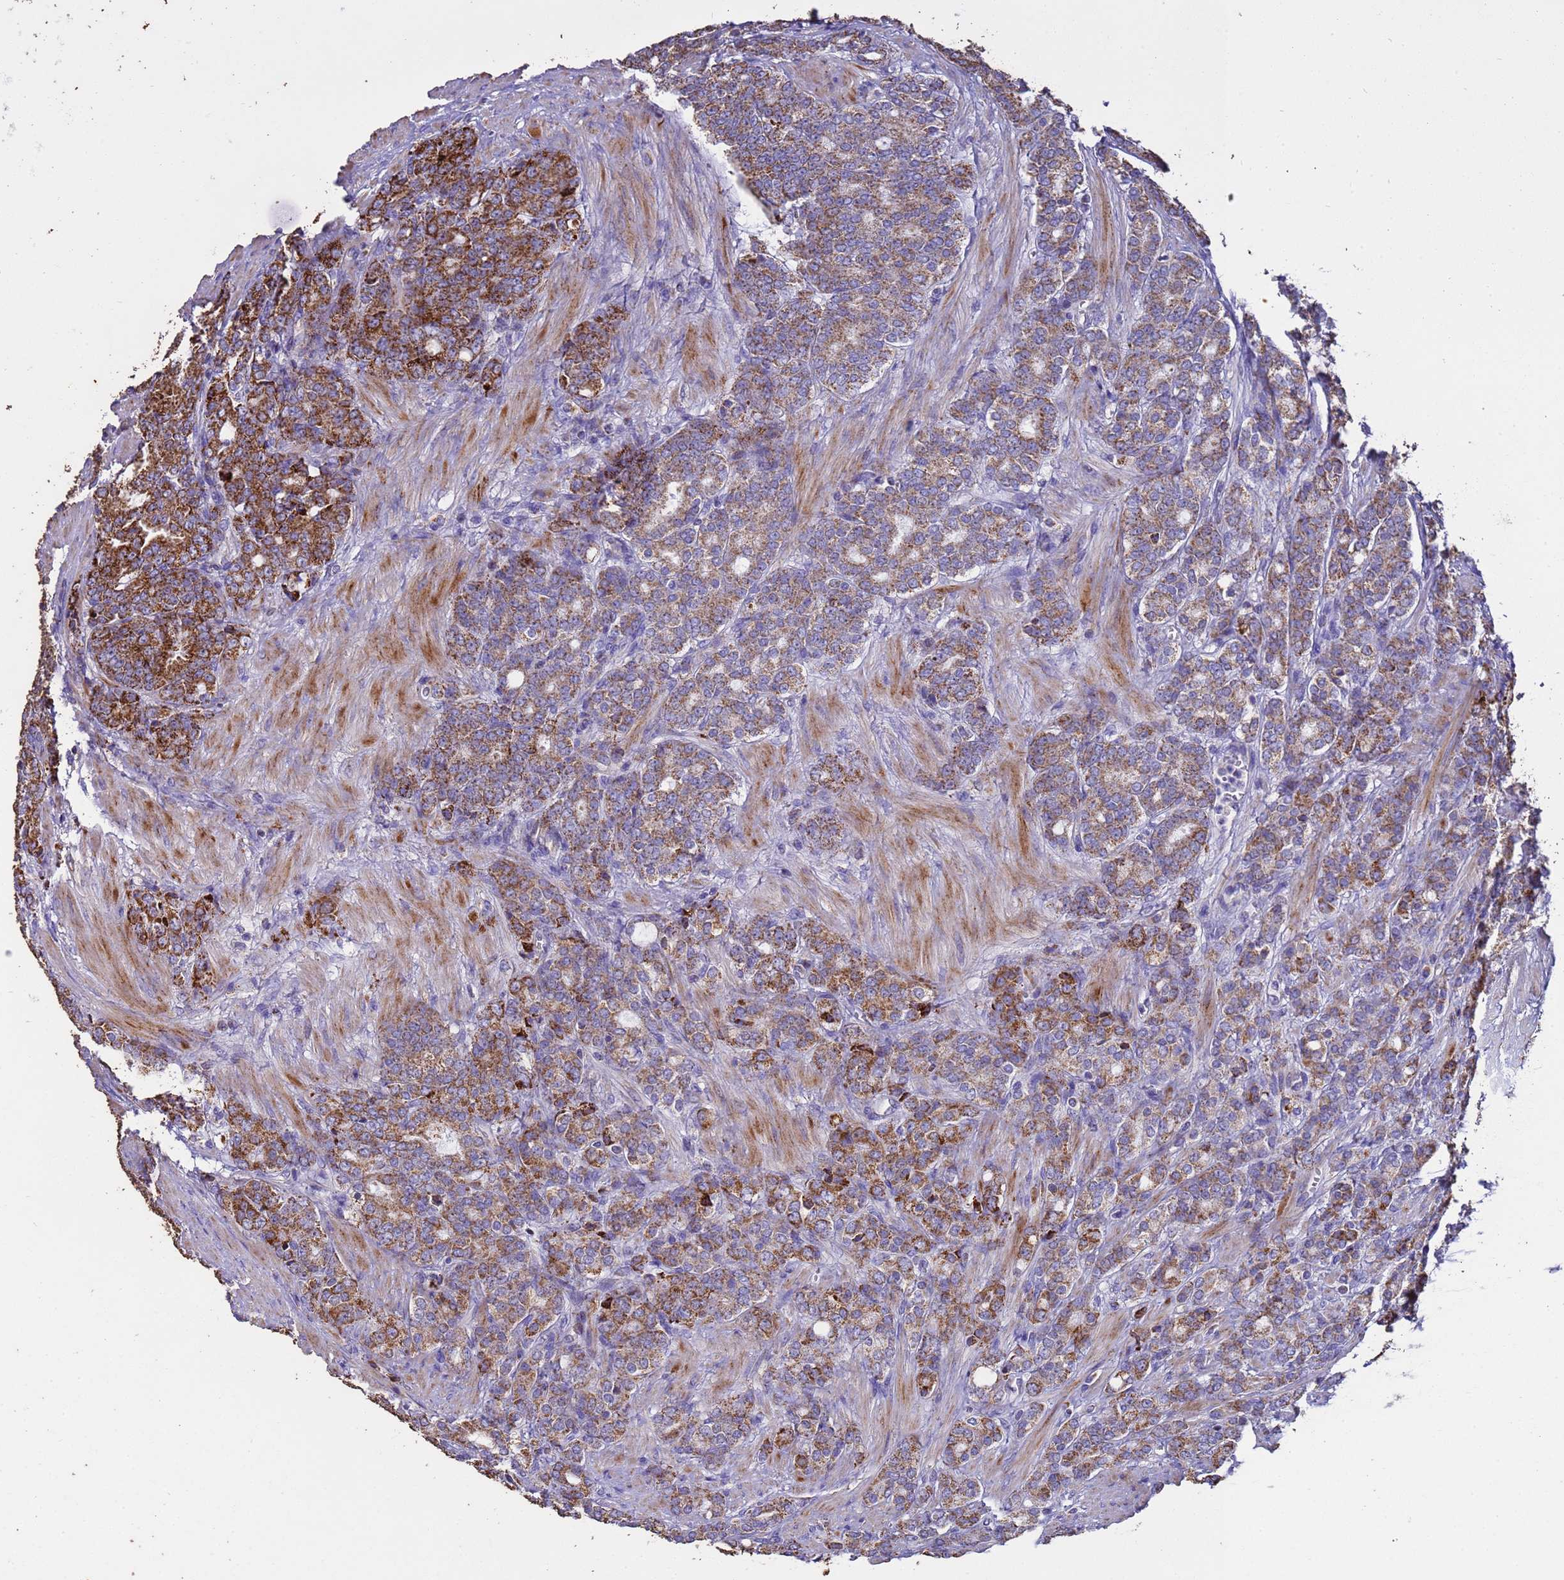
{"staining": {"intensity": "strong", "quantity": "25%-75%", "location": "cytoplasmic/membranous"}, "tissue": "prostate cancer", "cell_type": "Tumor cells", "image_type": "cancer", "snomed": [{"axis": "morphology", "description": "Adenocarcinoma, High grade"}, {"axis": "topography", "description": "Prostate"}], "caption": "Protein expression analysis of prostate cancer (adenocarcinoma (high-grade)) displays strong cytoplasmic/membranous staining in approximately 25%-75% of tumor cells.", "gene": "ZNFX1", "patient": {"sex": "male", "age": 62}}